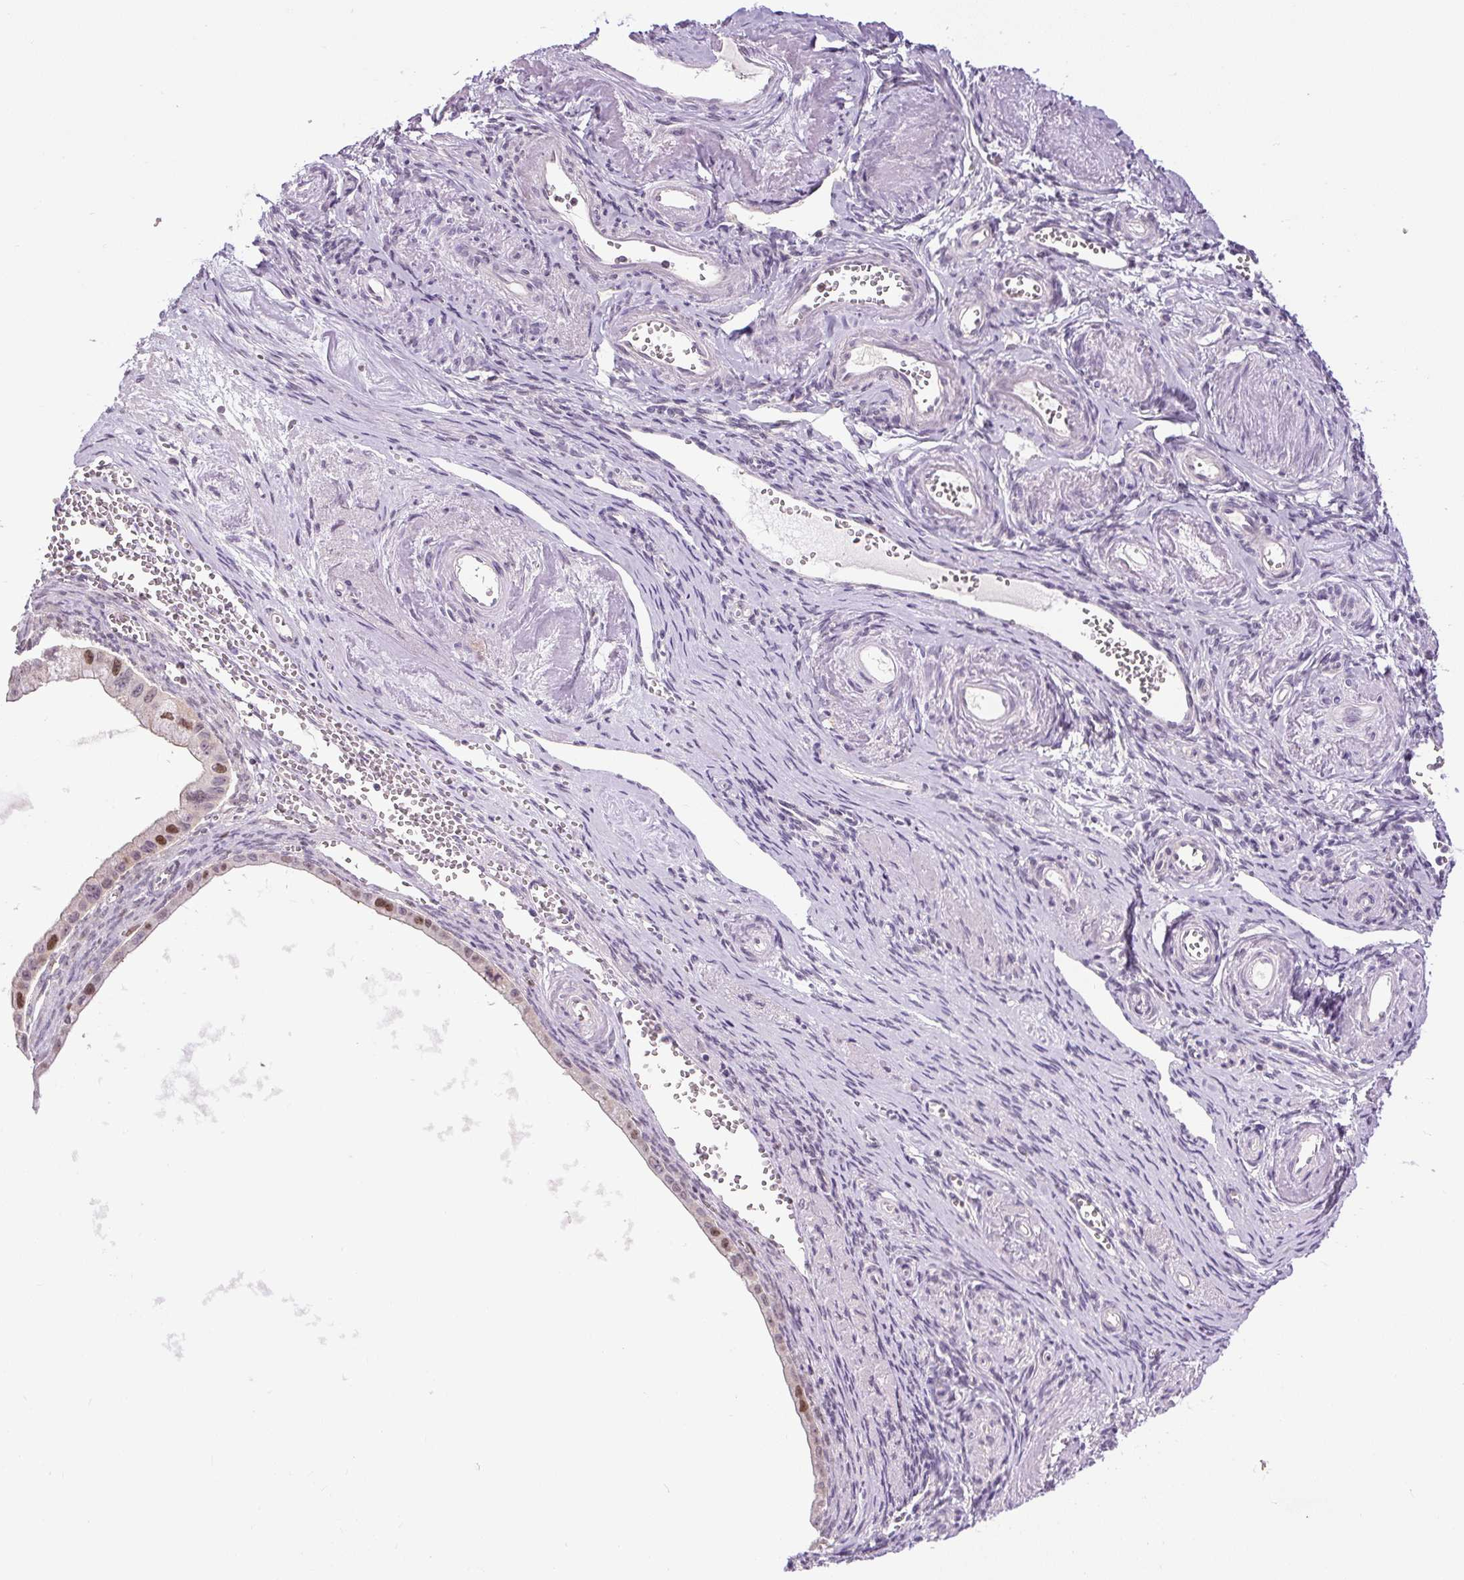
{"staining": {"intensity": "moderate", "quantity": "25%-75%", "location": "nuclear"}, "tissue": "ovarian cancer", "cell_type": "Tumor cells", "image_type": "cancer", "snomed": [{"axis": "morphology", "description": "Cystadenocarcinoma, mucinous, NOS"}, {"axis": "topography", "description": "Ovary"}], "caption": "IHC (DAB) staining of ovarian cancer displays moderate nuclear protein positivity in approximately 25%-75% of tumor cells.", "gene": "RACGAP1", "patient": {"sex": "female", "age": 59}}